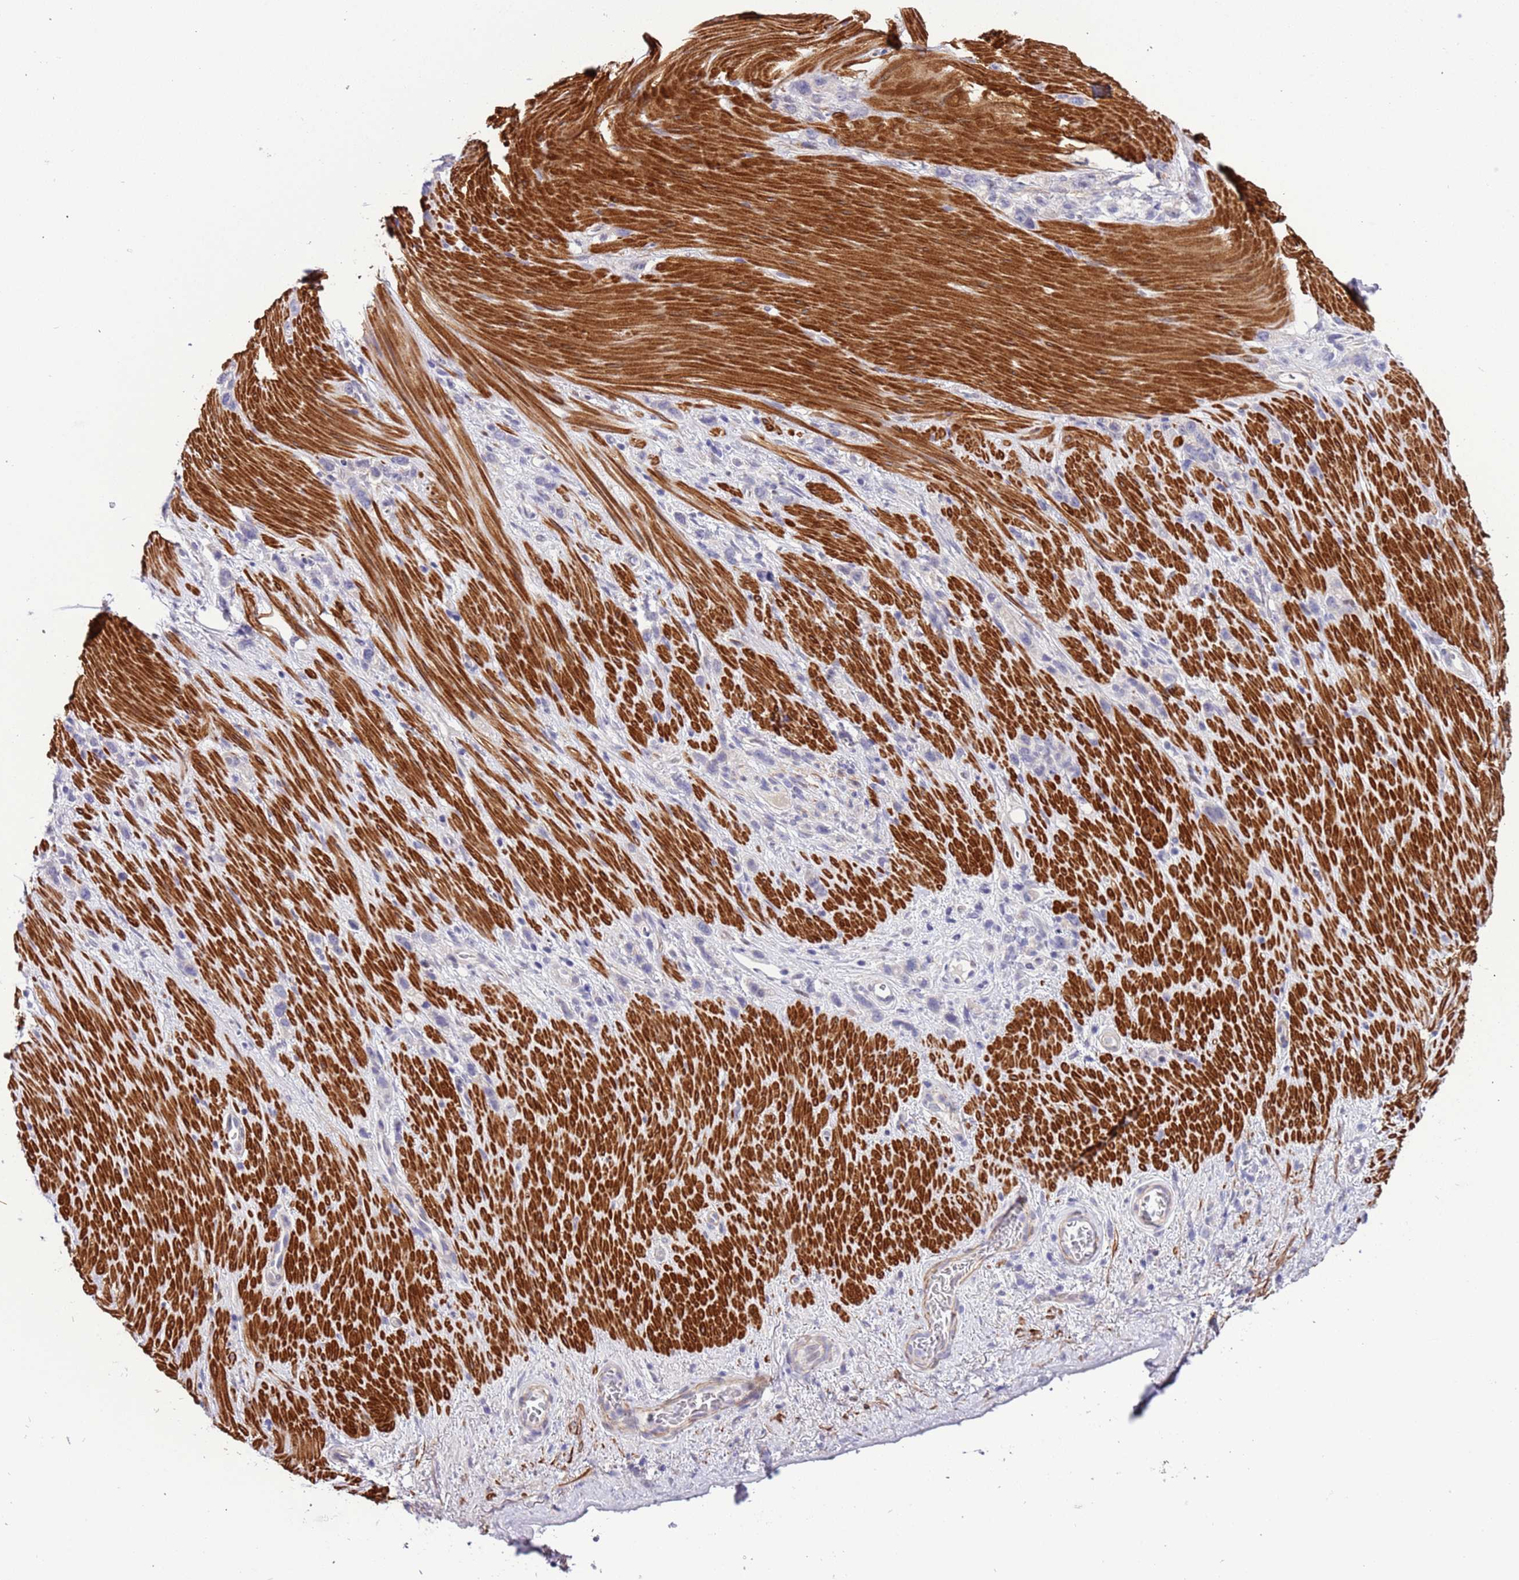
{"staining": {"intensity": "negative", "quantity": "none", "location": "none"}, "tissue": "stomach cancer", "cell_type": "Tumor cells", "image_type": "cancer", "snomed": [{"axis": "morphology", "description": "Adenocarcinoma, NOS"}, {"axis": "topography", "description": "Stomach"}], "caption": "Immunohistochemistry (IHC) of human stomach cancer displays no positivity in tumor cells.", "gene": "PLEKHH1", "patient": {"sex": "female", "age": 65}}